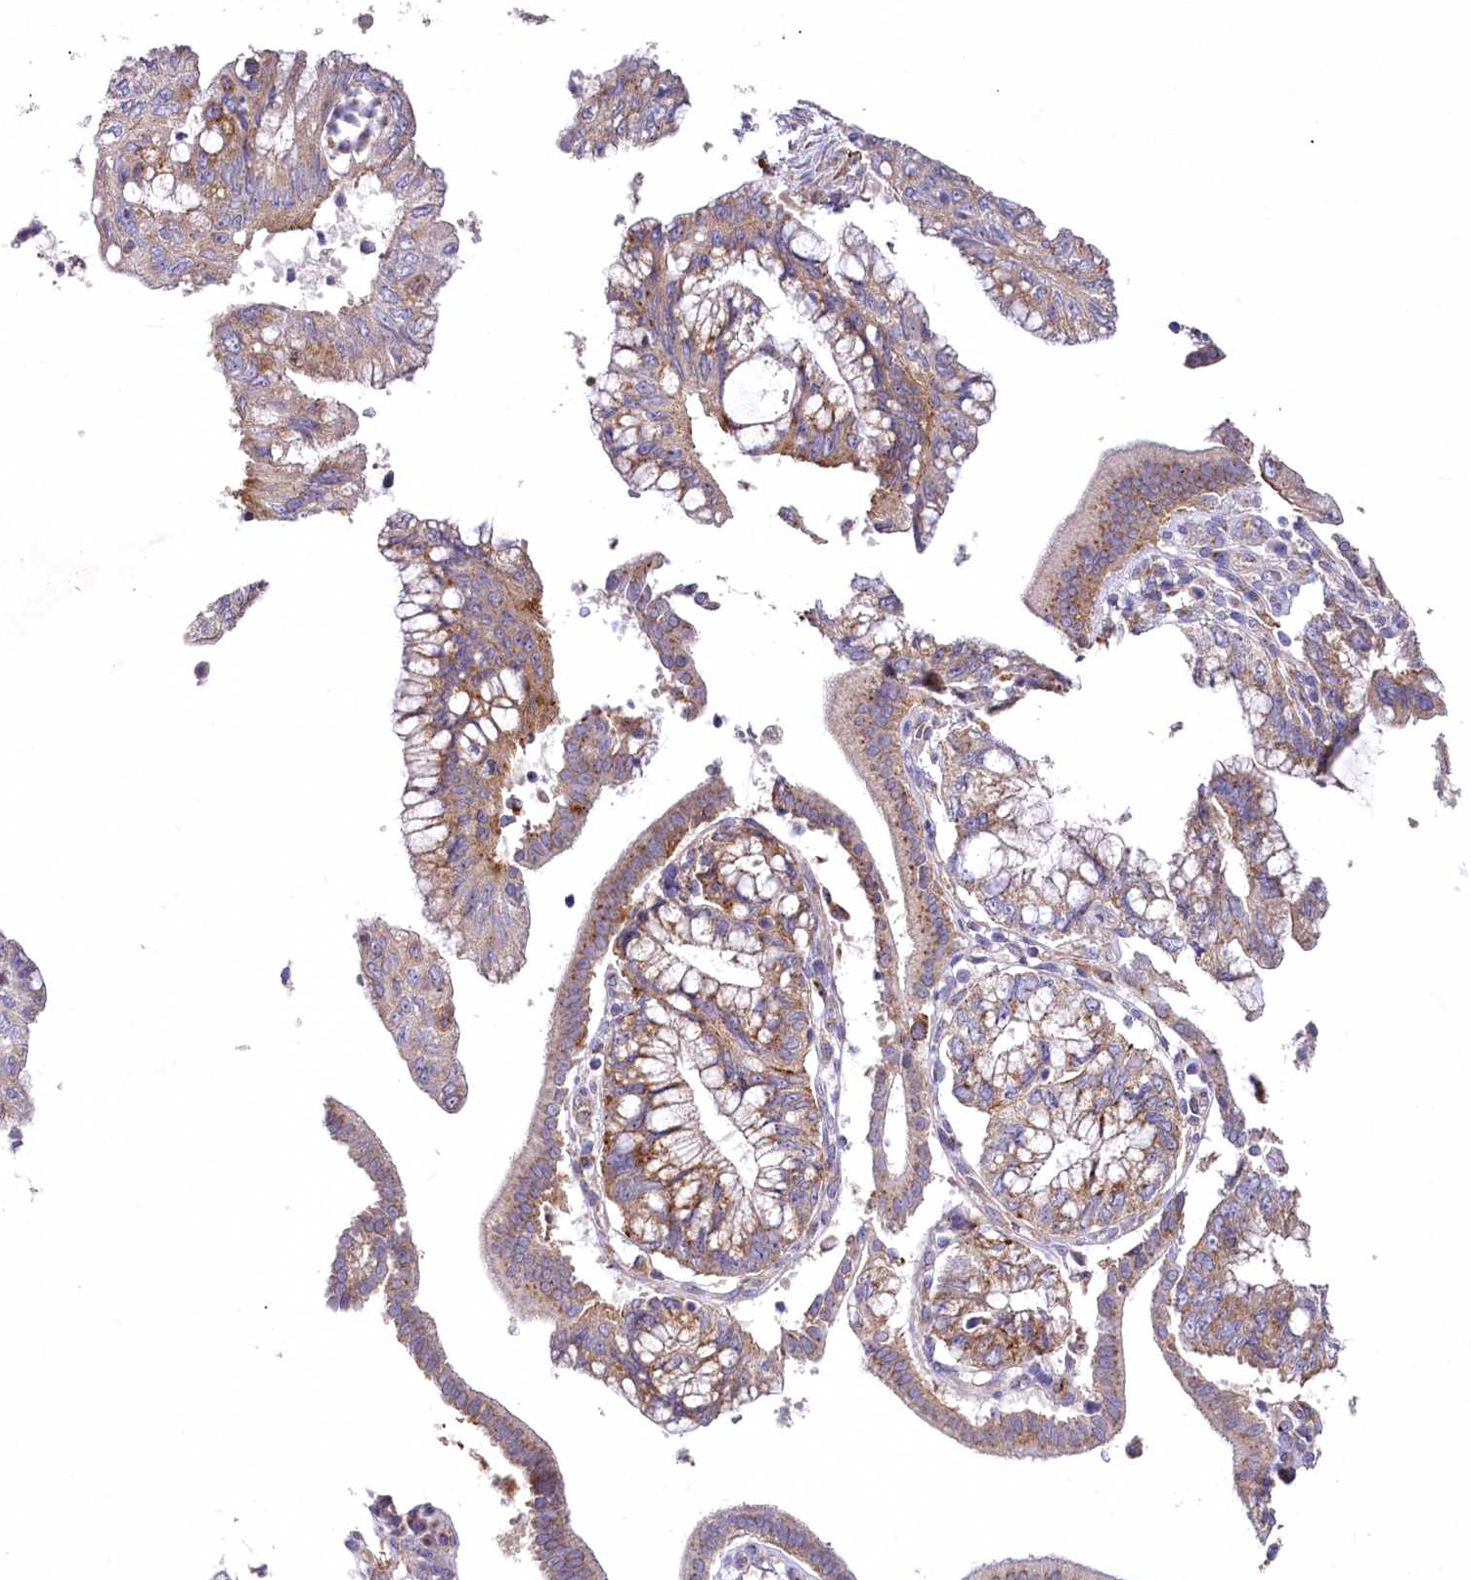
{"staining": {"intensity": "weak", "quantity": "25%-75%", "location": "cytoplasmic/membranous"}, "tissue": "pancreatic cancer", "cell_type": "Tumor cells", "image_type": "cancer", "snomed": [{"axis": "morphology", "description": "Adenocarcinoma, NOS"}, {"axis": "topography", "description": "Pancreas"}], "caption": "Immunohistochemistry (DAB (3,3'-diaminobenzidine)) staining of pancreatic adenocarcinoma reveals weak cytoplasmic/membranous protein staining in about 25%-75% of tumor cells.", "gene": "STX6", "patient": {"sex": "female", "age": 73}}